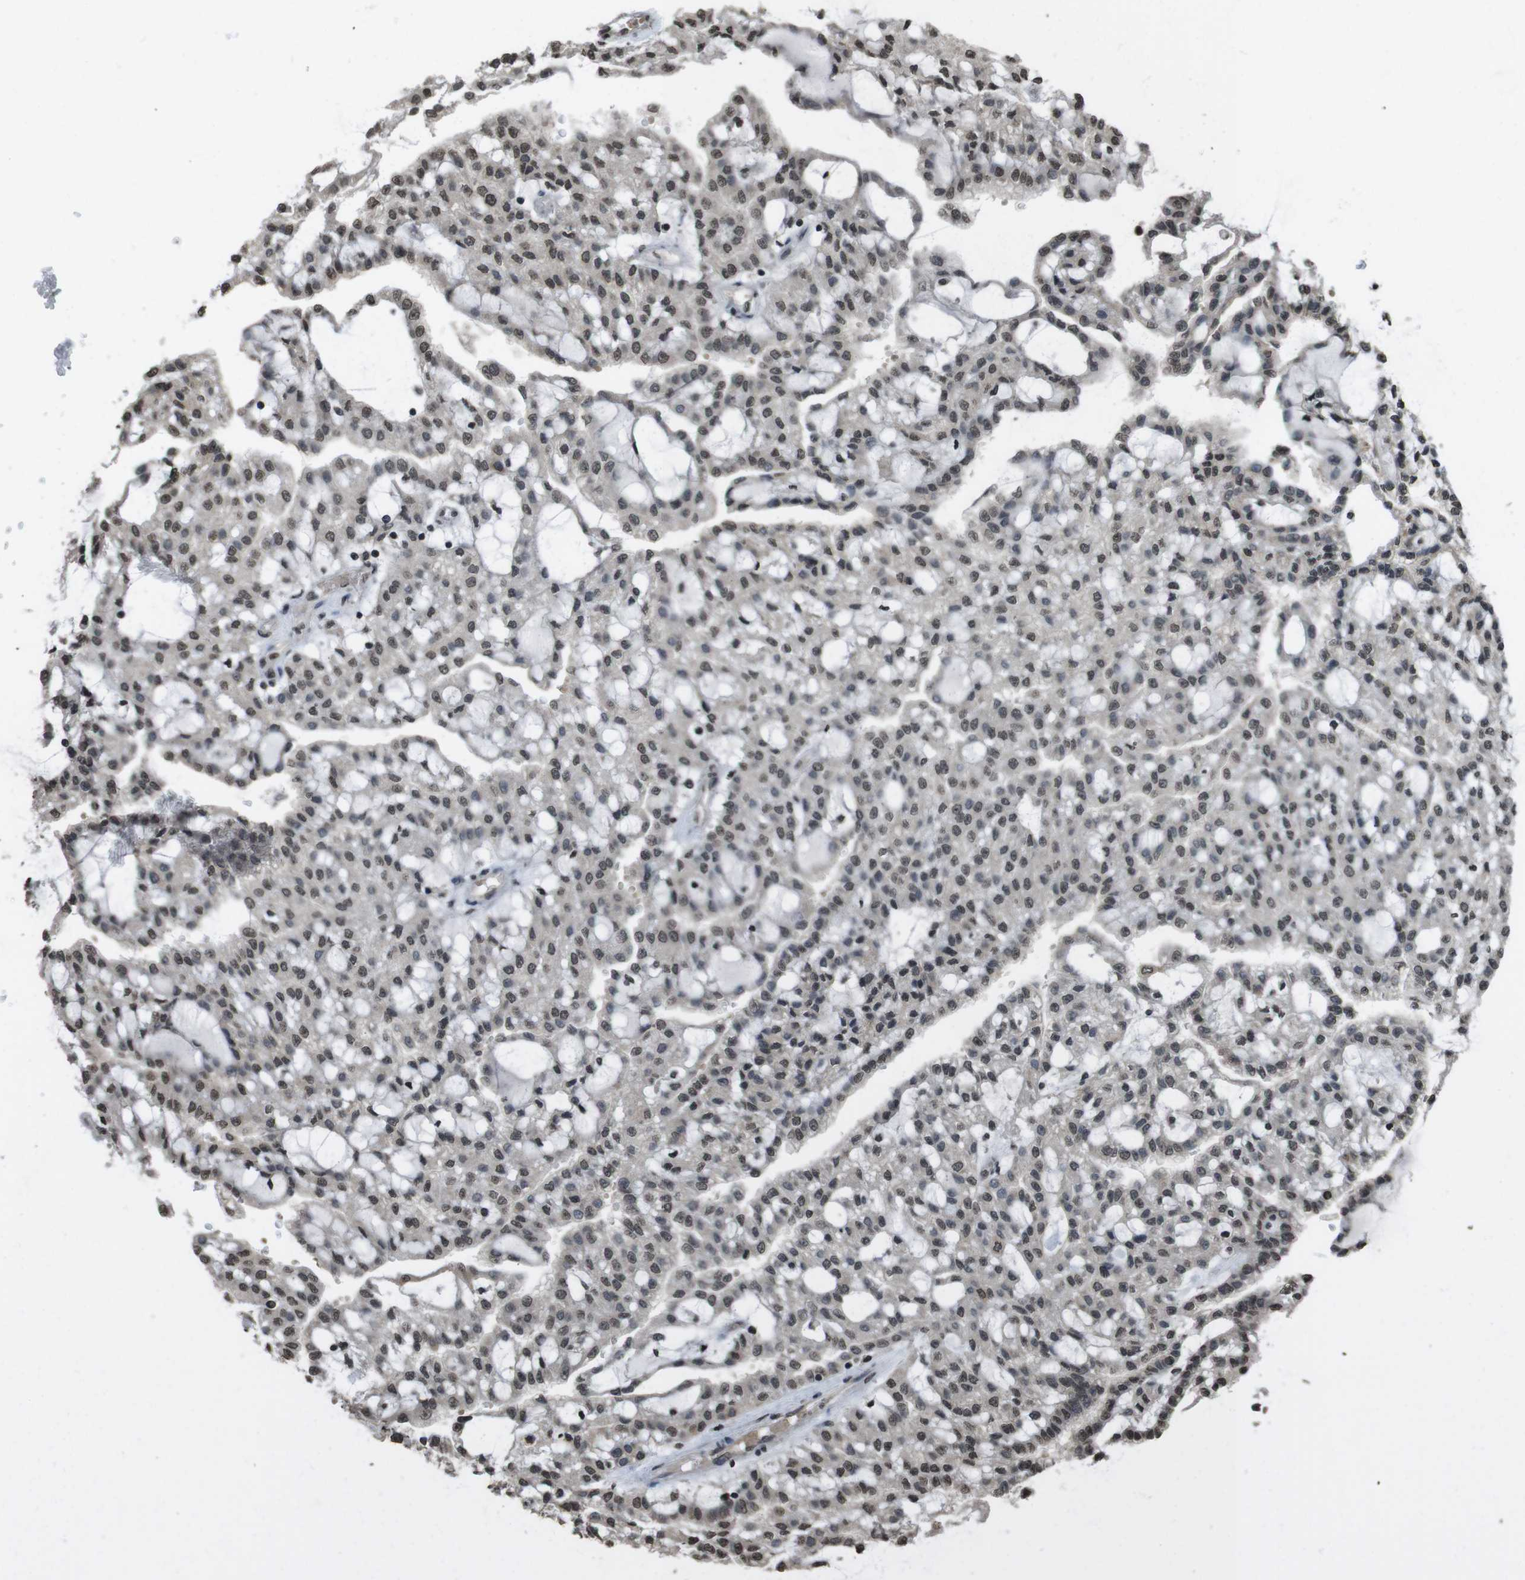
{"staining": {"intensity": "moderate", "quantity": ">75%", "location": "nuclear"}, "tissue": "renal cancer", "cell_type": "Tumor cells", "image_type": "cancer", "snomed": [{"axis": "morphology", "description": "Adenocarcinoma, NOS"}, {"axis": "topography", "description": "Kidney"}], "caption": "High-magnification brightfield microscopy of renal cancer (adenocarcinoma) stained with DAB (3,3'-diaminobenzidine) (brown) and counterstained with hematoxylin (blue). tumor cells exhibit moderate nuclear positivity is present in about>75% of cells.", "gene": "MAF", "patient": {"sex": "male", "age": 63}}